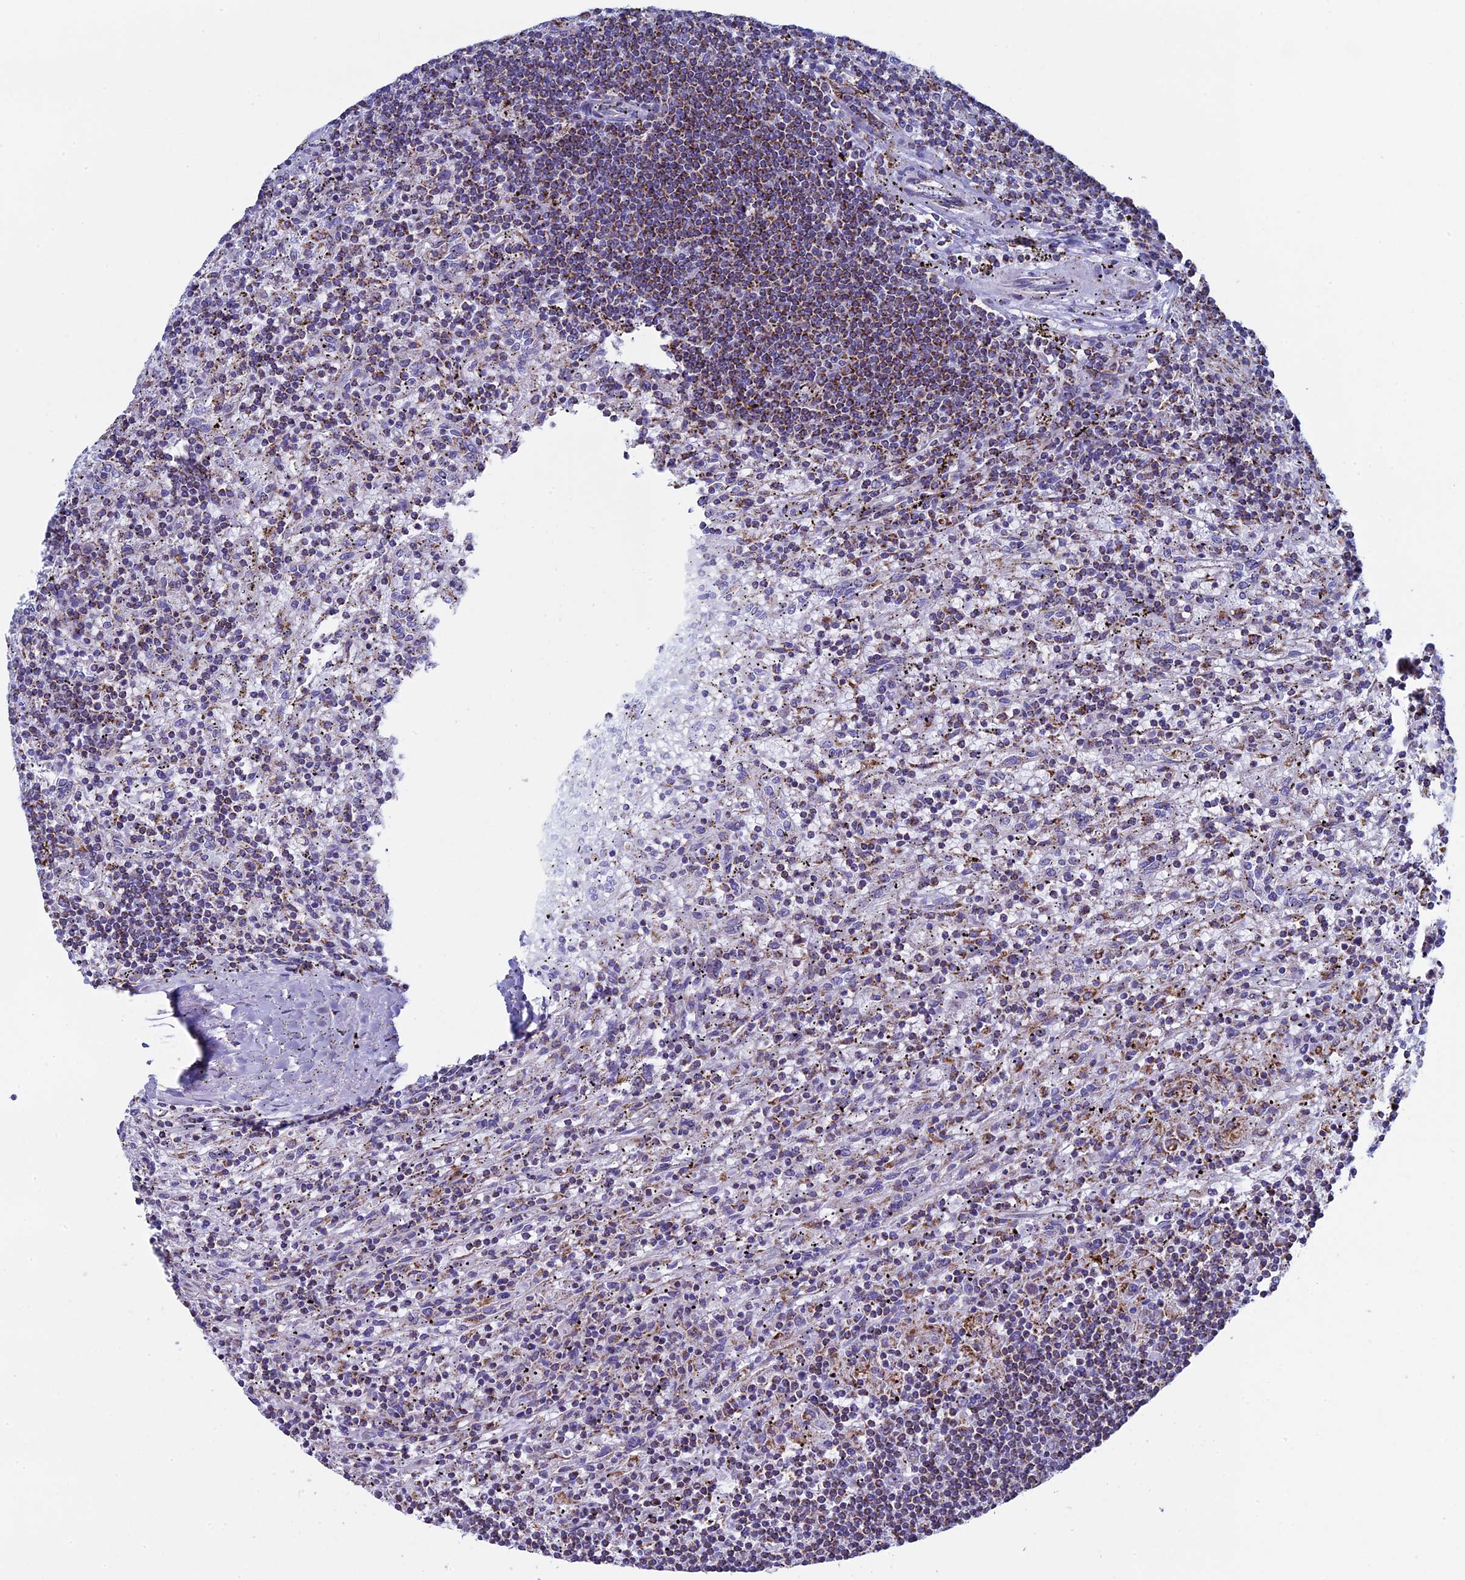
{"staining": {"intensity": "moderate", "quantity": ">75%", "location": "cytoplasmic/membranous"}, "tissue": "lymphoma", "cell_type": "Tumor cells", "image_type": "cancer", "snomed": [{"axis": "morphology", "description": "Malignant lymphoma, non-Hodgkin's type, Low grade"}, {"axis": "topography", "description": "Spleen"}], "caption": "The immunohistochemical stain labels moderate cytoplasmic/membranous positivity in tumor cells of malignant lymphoma, non-Hodgkin's type (low-grade) tissue. (DAB (3,3'-diaminobenzidine) = brown stain, brightfield microscopy at high magnification).", "gene": "UQCRFS1", "patient": {"sex": "male", "age": 76}}